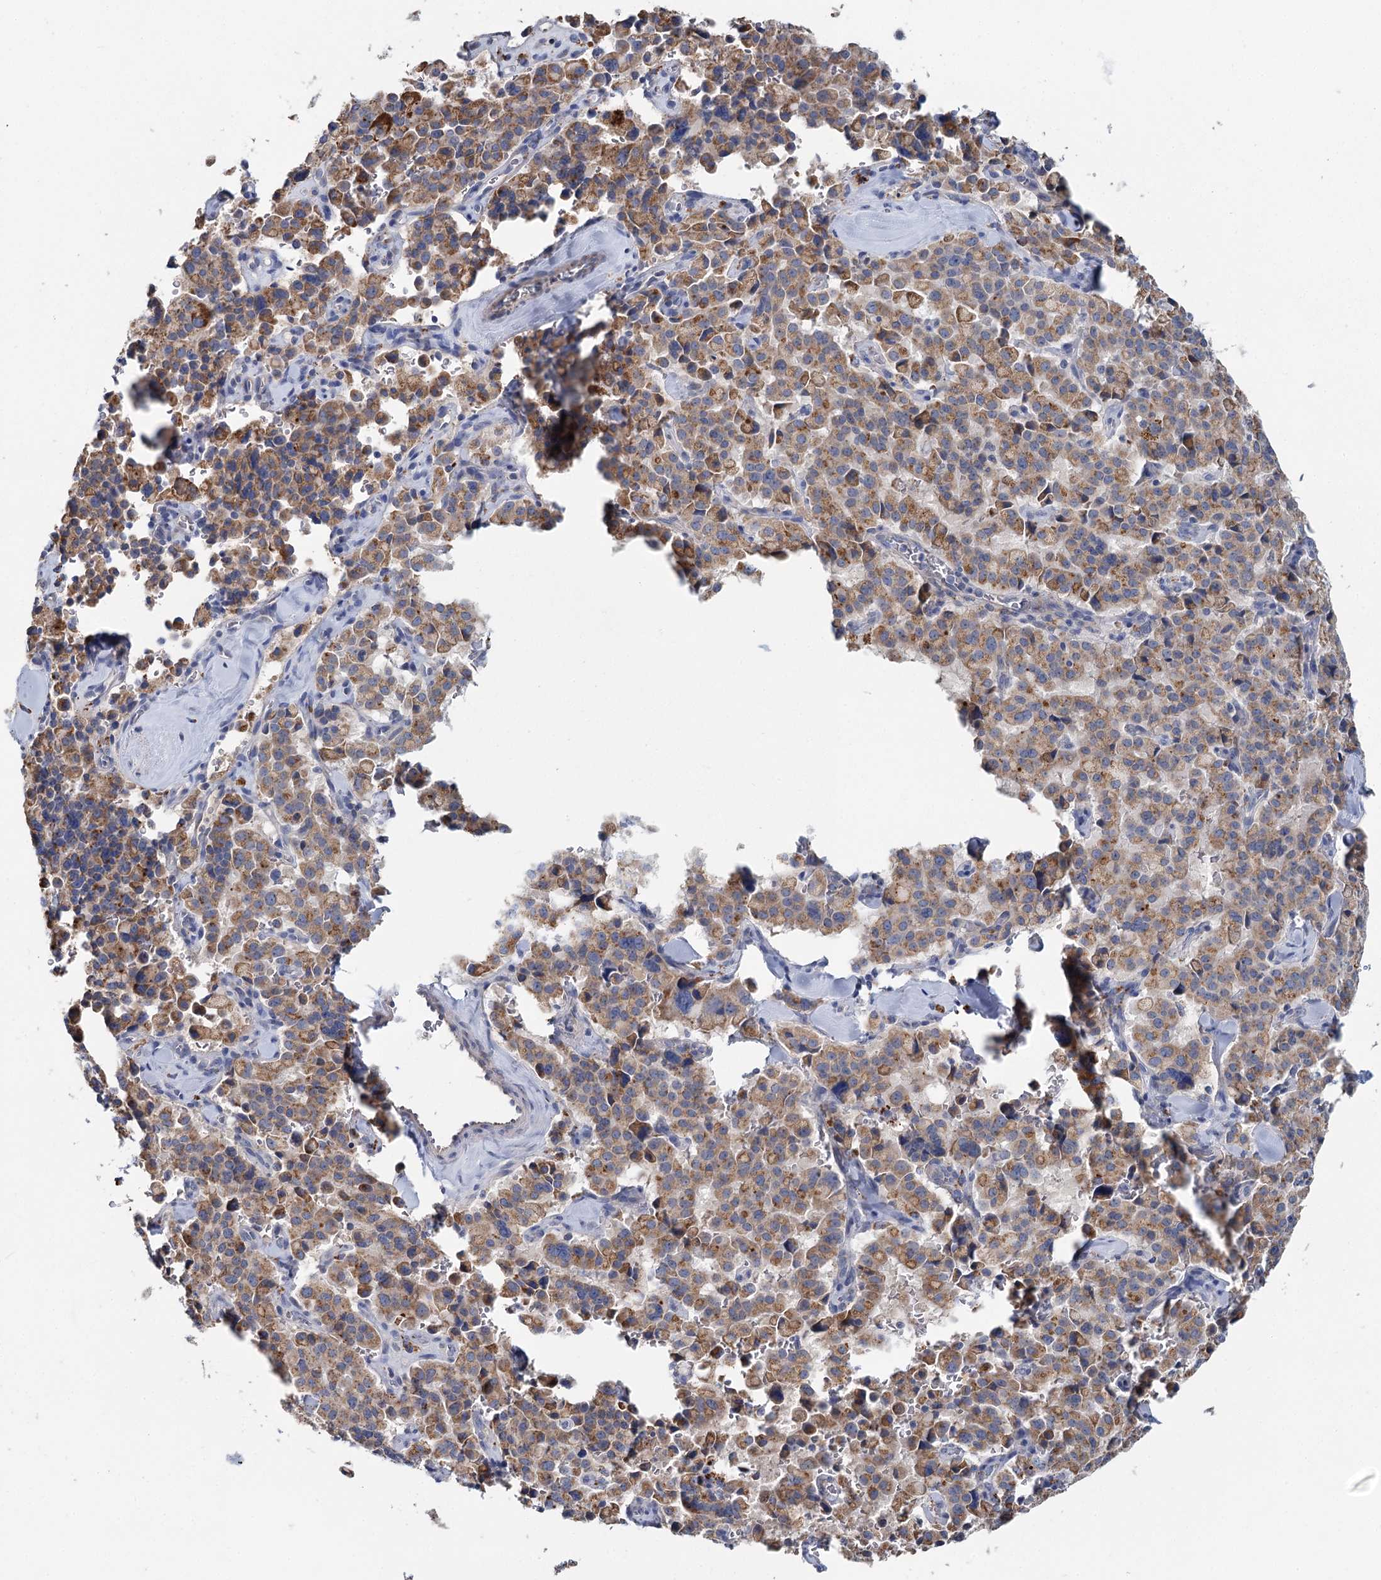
{"staining": {"intensity": "moderate", "quantity": ">75%", "location": "cytoplasmic/membranous"}, "tissue": "pancreatic cancer", "cell_type": "Tumor cells", "image_type": "cancer", "snomed": [{"axis": "morphology", "description": "Adenocarcinoma, NOS"}, {"axis": "topography", "description": "Pancreas"}], "caption": "Adenocarcinoma (pancreatic) stained with a protein marker exhibits moderate staining in tumor cells.", "gene": "ANKRD16", "patient": {"sex": "male", "age": 65}}